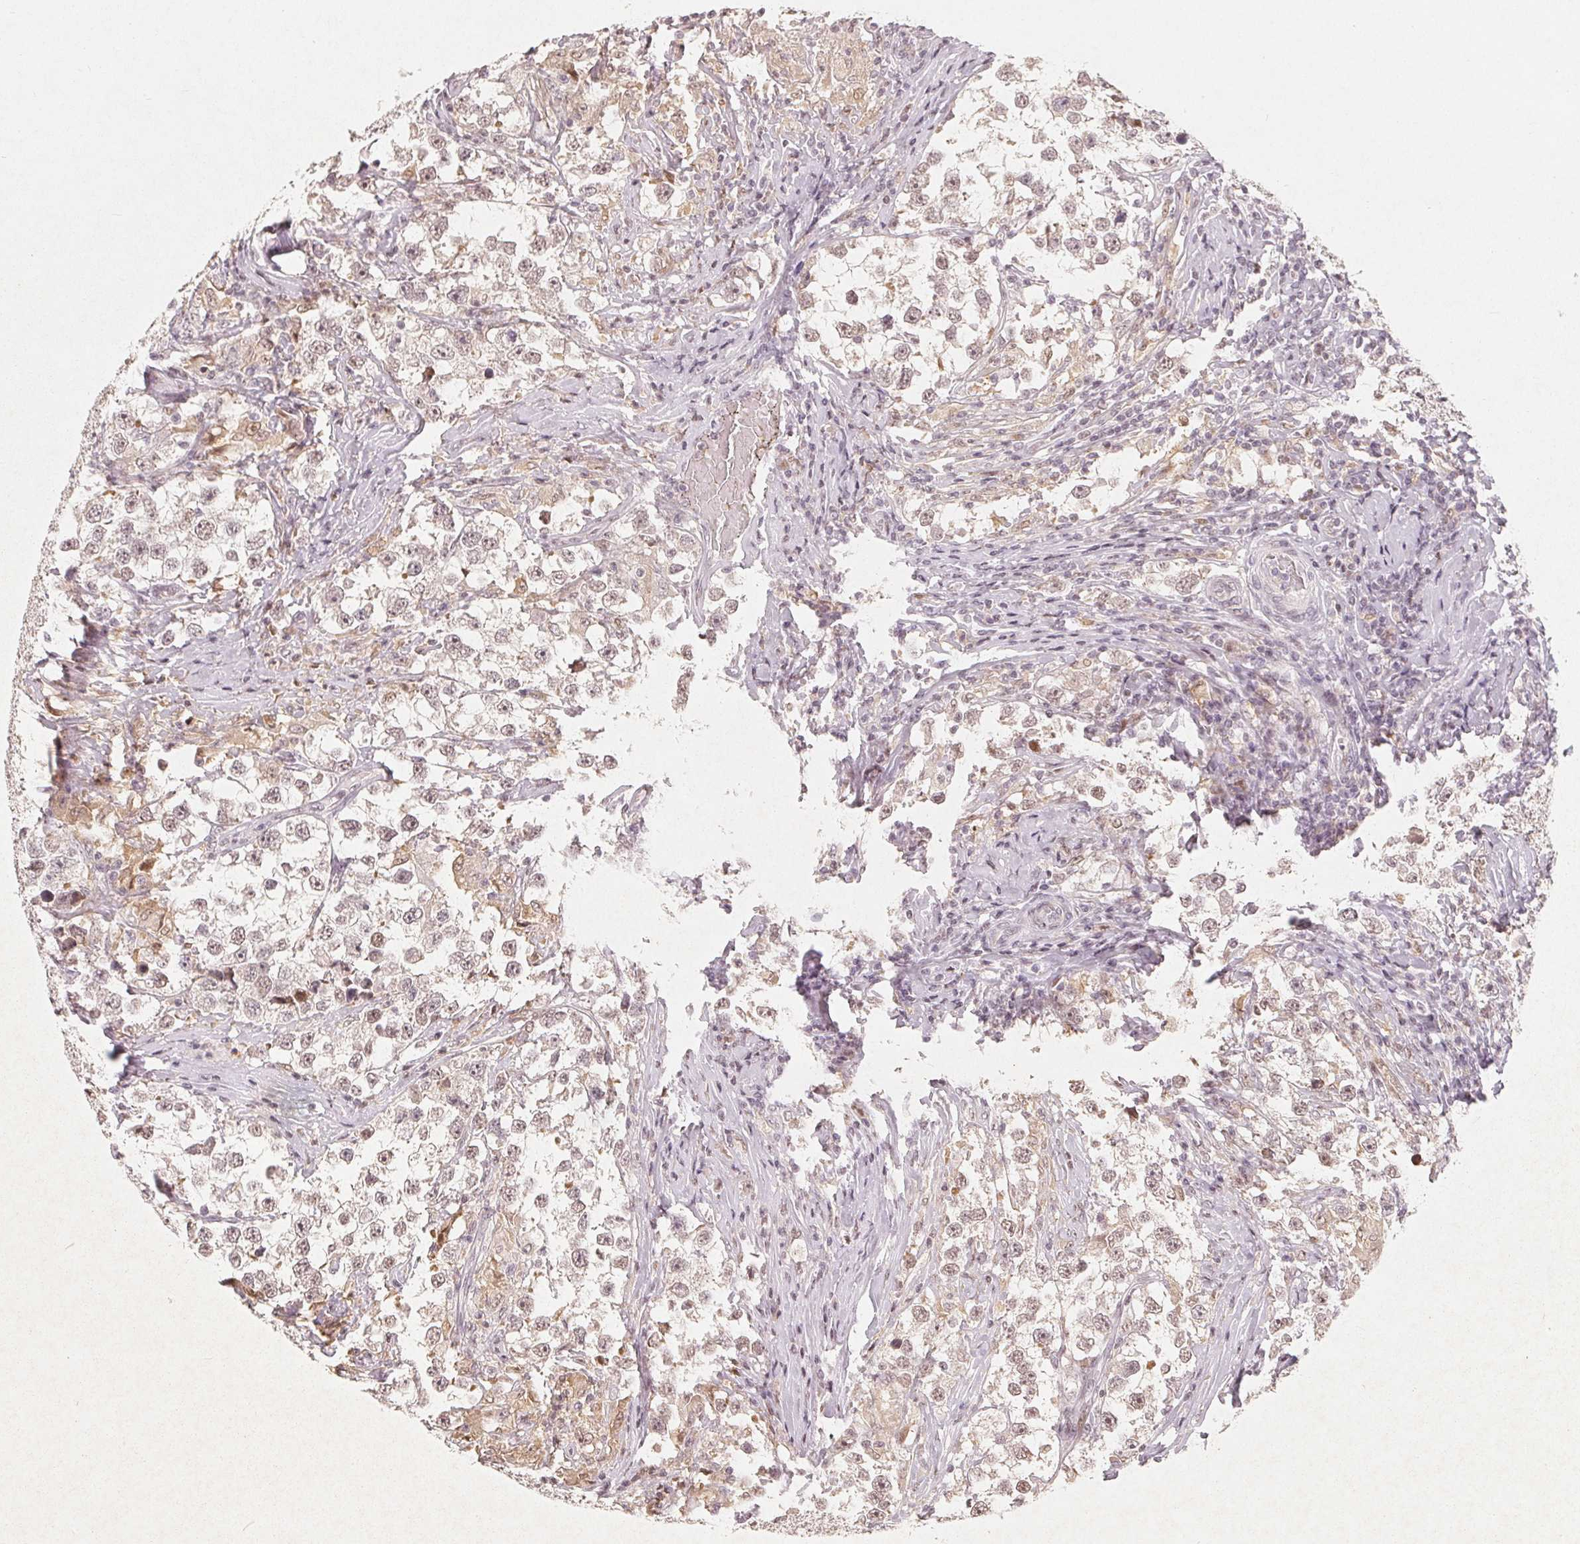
{"staining": {"intensity": "weak", "quantity": "<25%", "location": "nuclear"}, "tissue": "testis cancer", "cell_type": "Tumor cells", "image_type": "cancer", "snomed": [{"axis": "morphology", "description": "Seminoma, NOS"}, {"axis": "topography", "description": "Testis"}], "caption": "Image shows no significant protein expression in tumor cells of testis seminoma. The staining is performed using DAB (3,3'-diaminobenzidine) brown chromogen with nuclei counter-stained in using hematoxylin.", "gene": "CCDC138", "patient": {"sex": "male", "age": 46}}